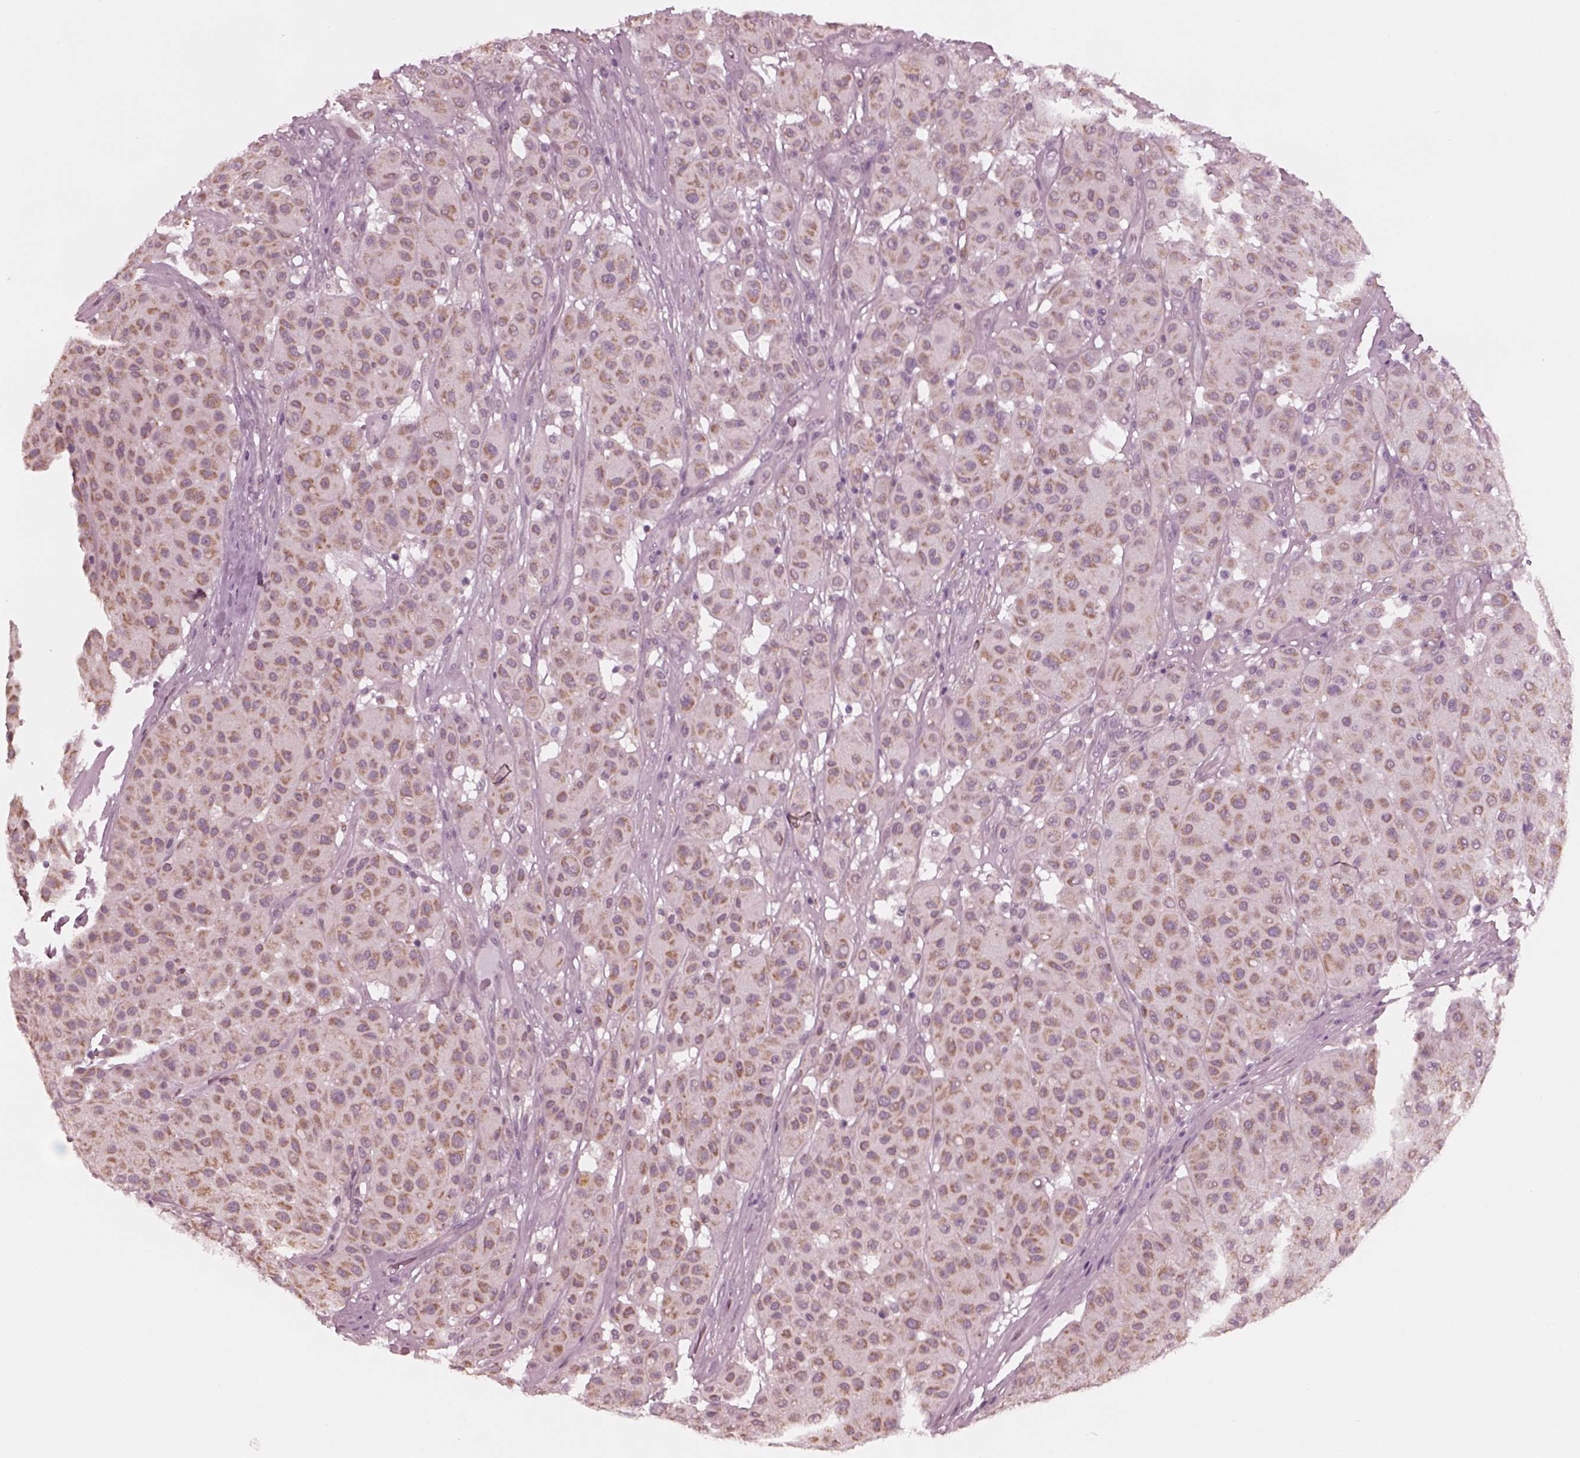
{"staining": {"intensity": "moderate", "quantity": "25%-75%", "location": "cytoplasmic/membranous"}, "tissue": "melanoma", "cell_type": "Tumor cells", "image_type": "cancer", "snomed": [{"axis": "morphology", "description": "Malignant melanoma, Metastatic site"}, {"axis": "topography", "description": "Smooth muscle"}], "caption": "High-power microscopy captured an immunohistochemistry (IHC) photomicrograph of malignant melanoma (metastatic site), revealing moderate cytoplasmic/membranous staining in approximately 25%-75% of tumor cells.", "gene": "CELSR3", "patient": {"sex": "male", "age": 41}}